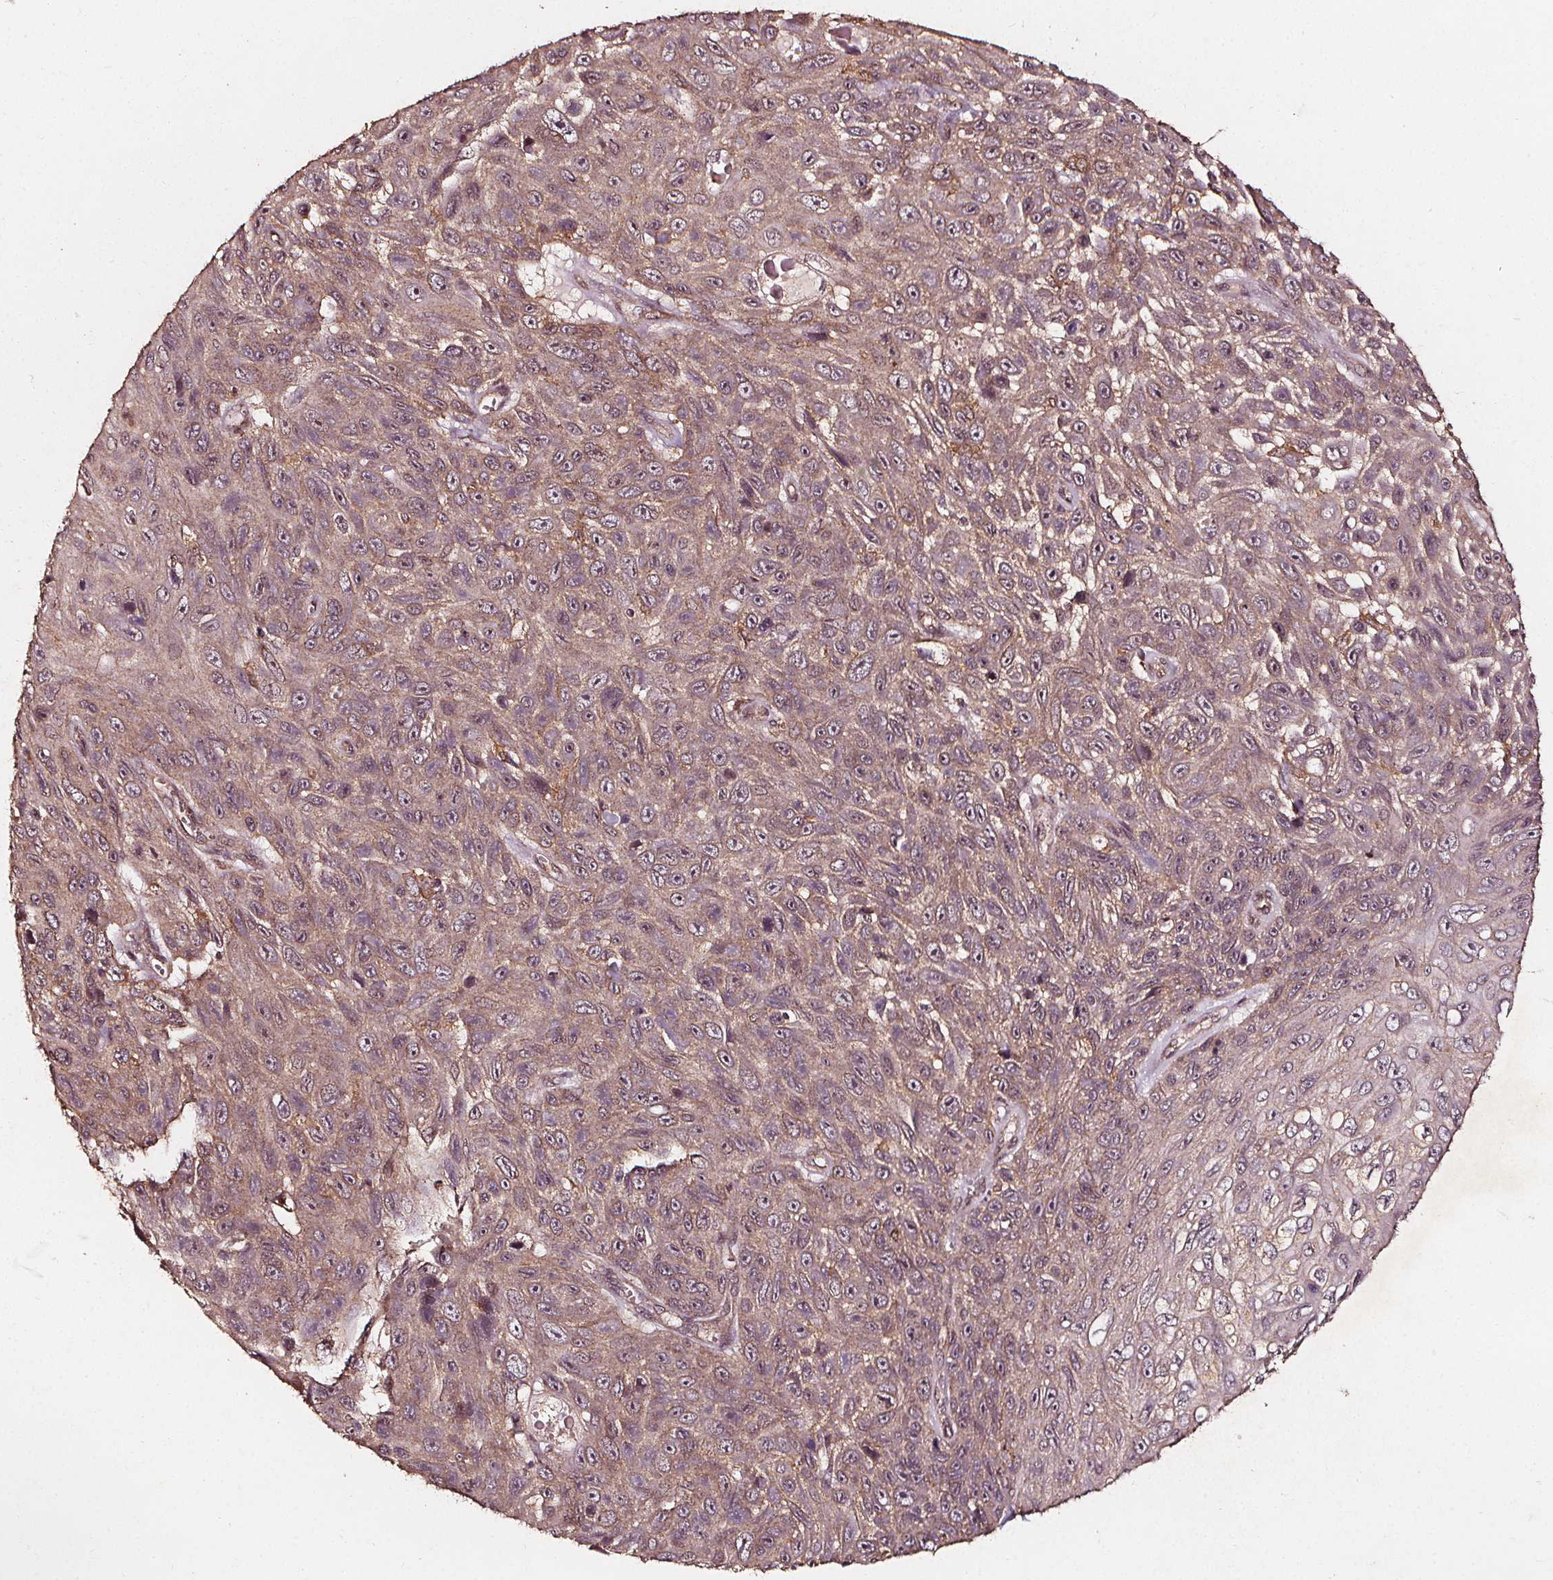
{"staining": {"intensity": "weak", "quantity": "25%-75%", "location": "cytoplasmic/membranous,nuclear"}, "tissue": "skin cancer", "cell_type": "Tumor cells", "image_type": "cancer", "snomed": [{"axis": "morphology", "description": "Squamous cell carcinoma, NOS"}, {"axis": "topography", "description": "Skin"}], "caption": "Immunohistochemistry image of neoplastic tissue: skin squamous cell carcinoma stained using immunohistochemistry shows low levels of weak protein expression localized specifically in the cytoplasmic/membranous and nuclear of tumor cells, appearing as a cytoplasmic/membranous and nuclear brown color.", "gene": "ABCA1", "patient": {"sex": "male", "age": 82}}